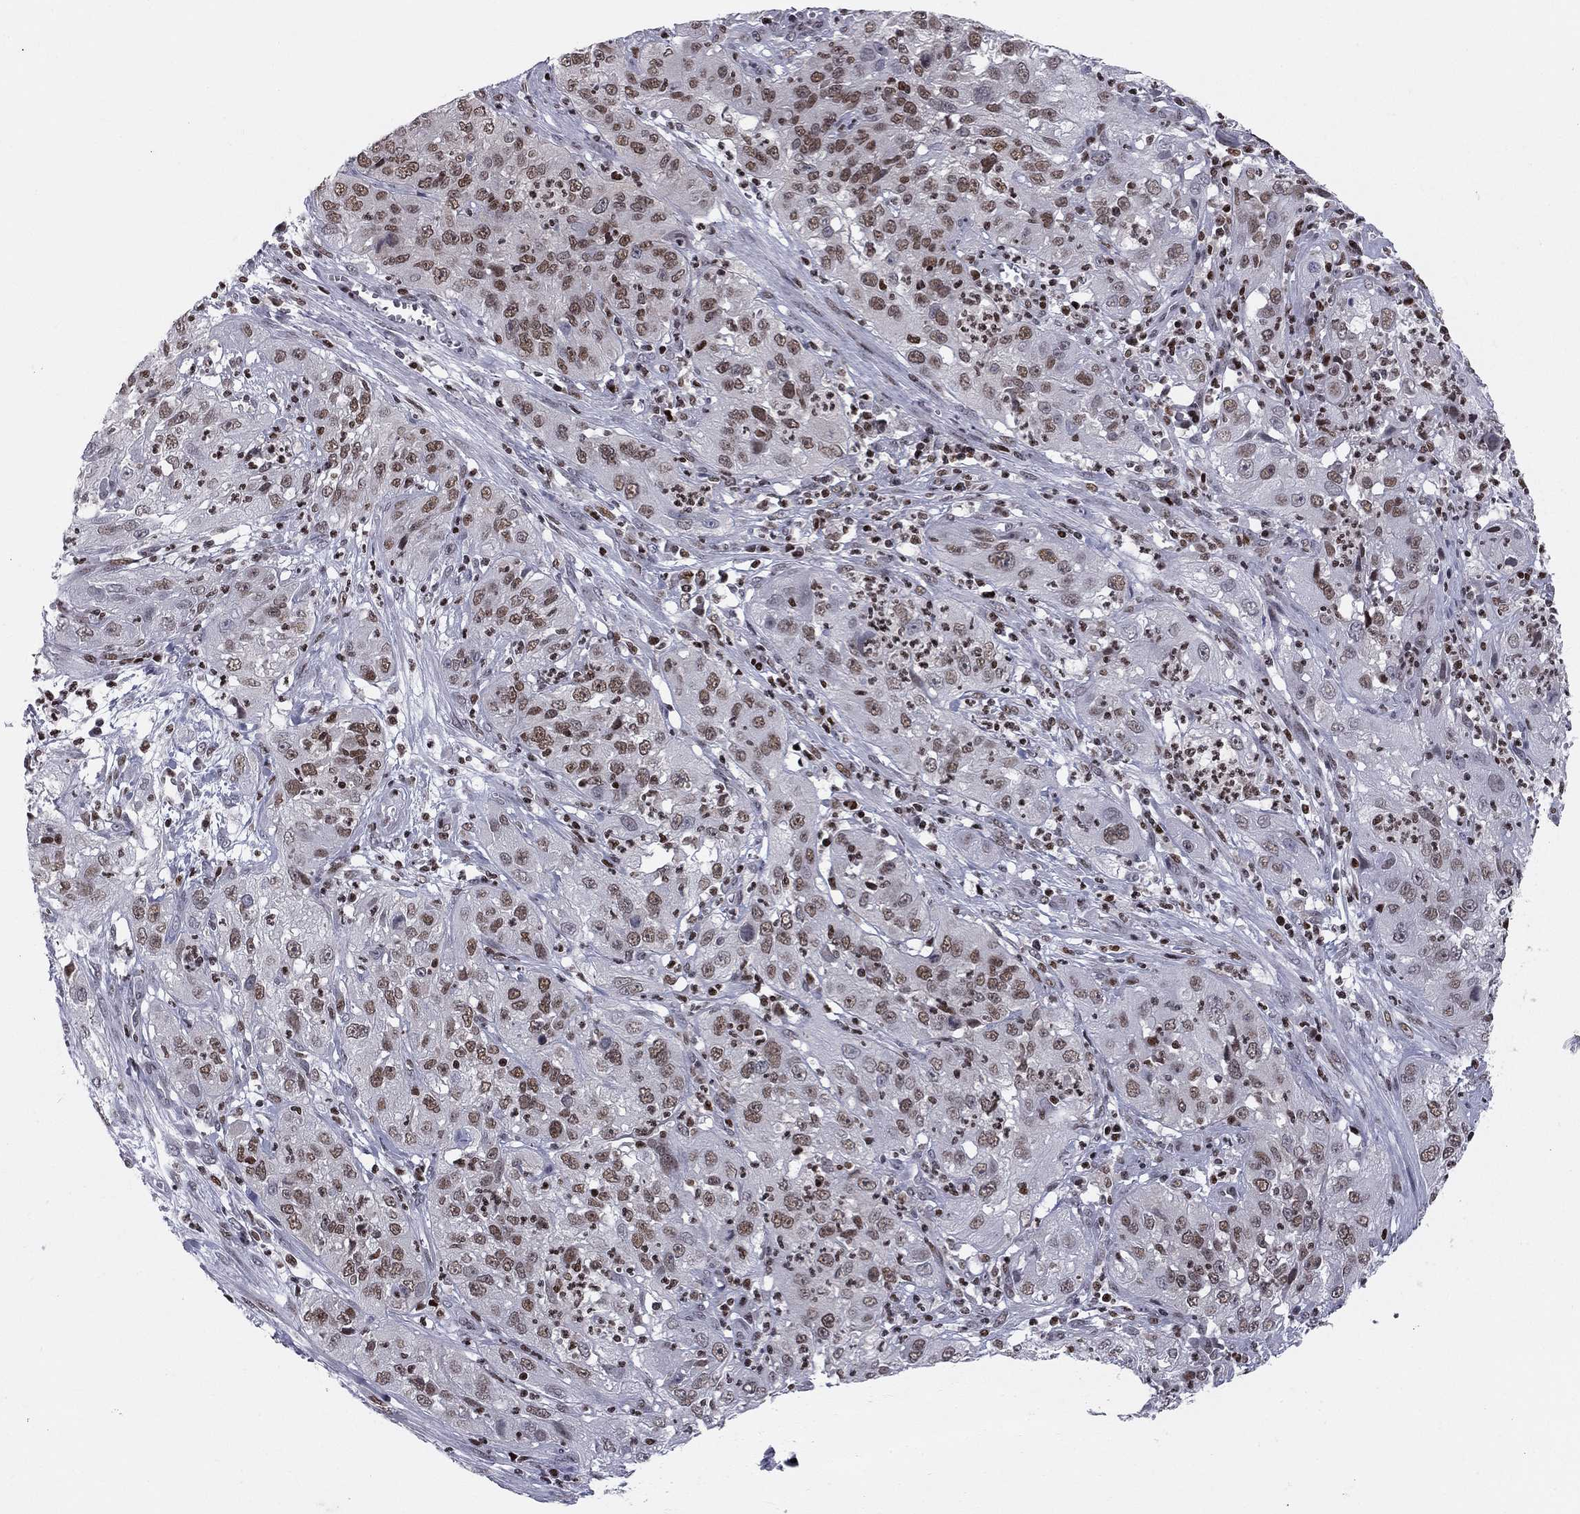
{"staining": {"intensity": "strong", "quantity": "25%-75%", "location": "nuclear"}, "tissue": "cervical cancer", "cell_type": "Tumor cells", "image_type": "cancer", "snomed": [{"axis": "morphology", "description": "Squamous cell carcinoma, NOS"}, {"axis": "topography", "description": "Cervix"}], "caption": "Cervical cancer (squamous cell carcinoma) stained with a brown dye shows strong nuclear positive positivity in about 25%-75% of tumor cells.", "gene": "RNASEH2C", "patient": {"sex": "female", "age": 32}}